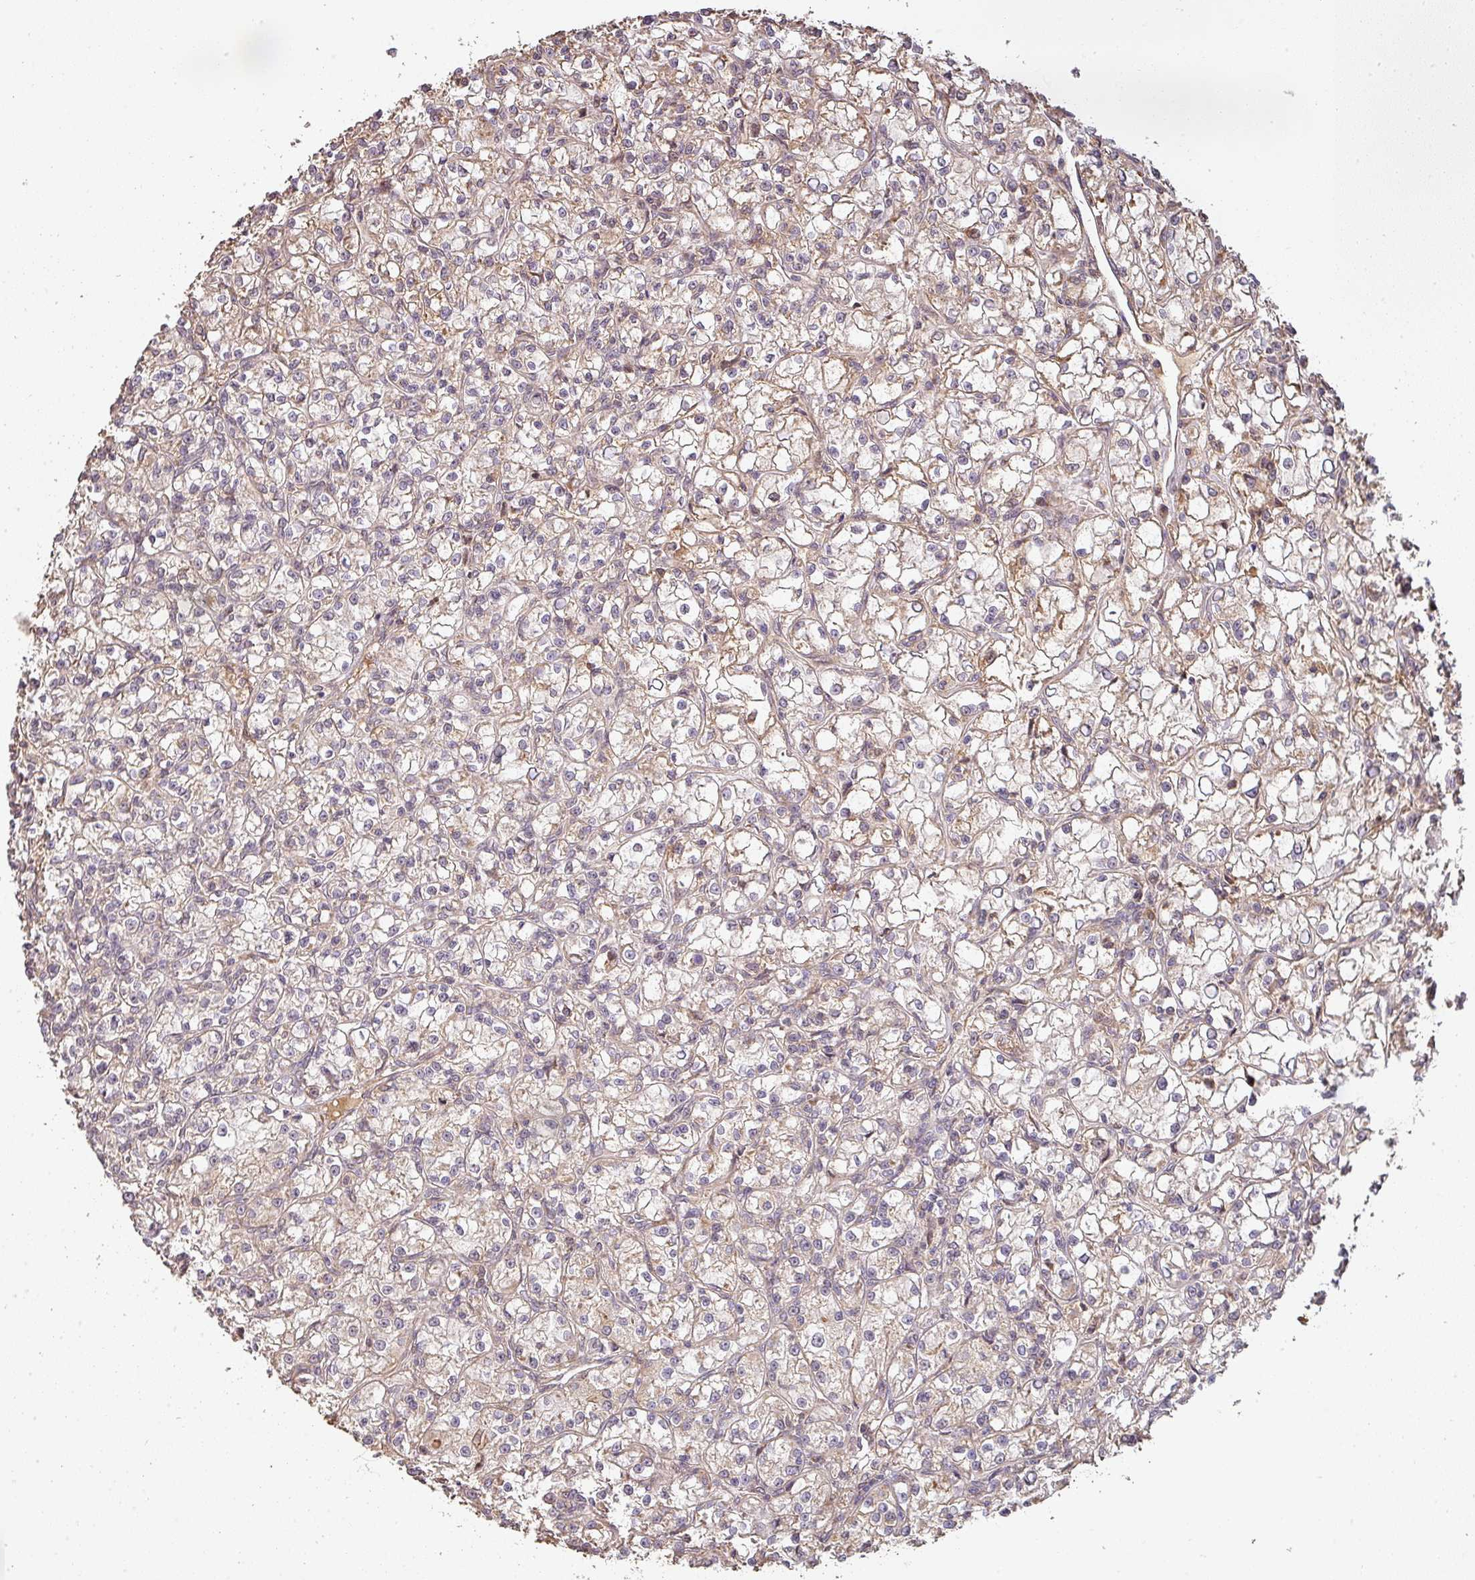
{"staining": {"intensity": "weak", "quantity": "25%-75%", "location": "cytoplasmic/membranous"}, "tissue": "renal cancer", "cell_type": "Tumor cells", "image_type": "cancer", "snomed": [{"axis": "morphology", "description": "Adenocarcinoma, NOS"}, {"axis": "topography", "description": "Kidney"}], "caption": "A low amount of weak cytoplasmic/membranous expression is present in about 25%-75% of tumor cells in adenocarcinoma (renal) tissue.", "gene": "BPIFB3", "patient": {"sex": "female", "age": 59}}